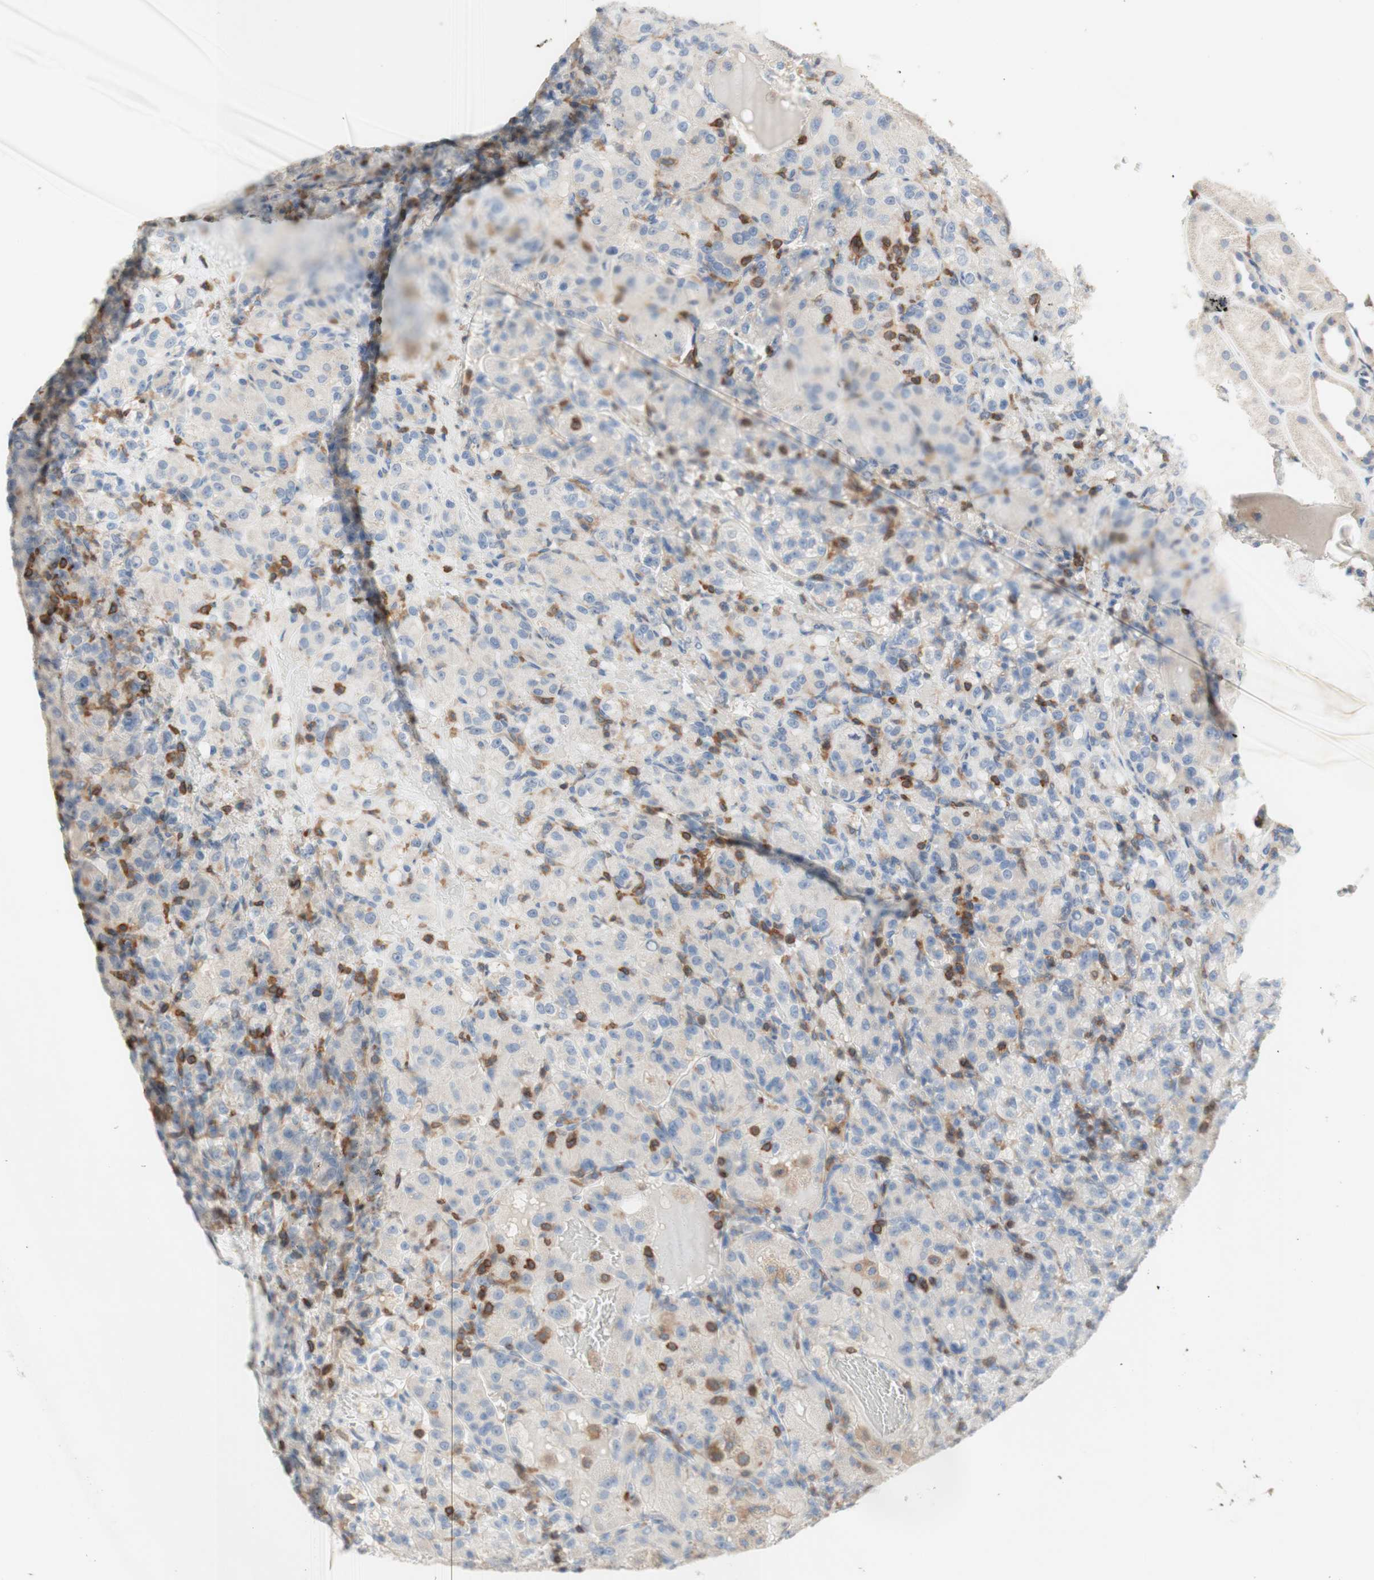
{"staining": {"intensity": "negative", "quantity": "none", "location": "none"}, "tissue": "renal cancer", "cell_type": "Tumor cells", "image_type": "cancer", "snomed": [{"axis": "morphology", "description": "Adenocarcinoma, NOS"}, {"axis": "topography", "description": "Kidney"}], "caption": "Tumor cells are negative for brown protein staining in renal adenocarcinoma.", "gene": "SPINK6", "patient": {"sex": "male", "age": 61}}